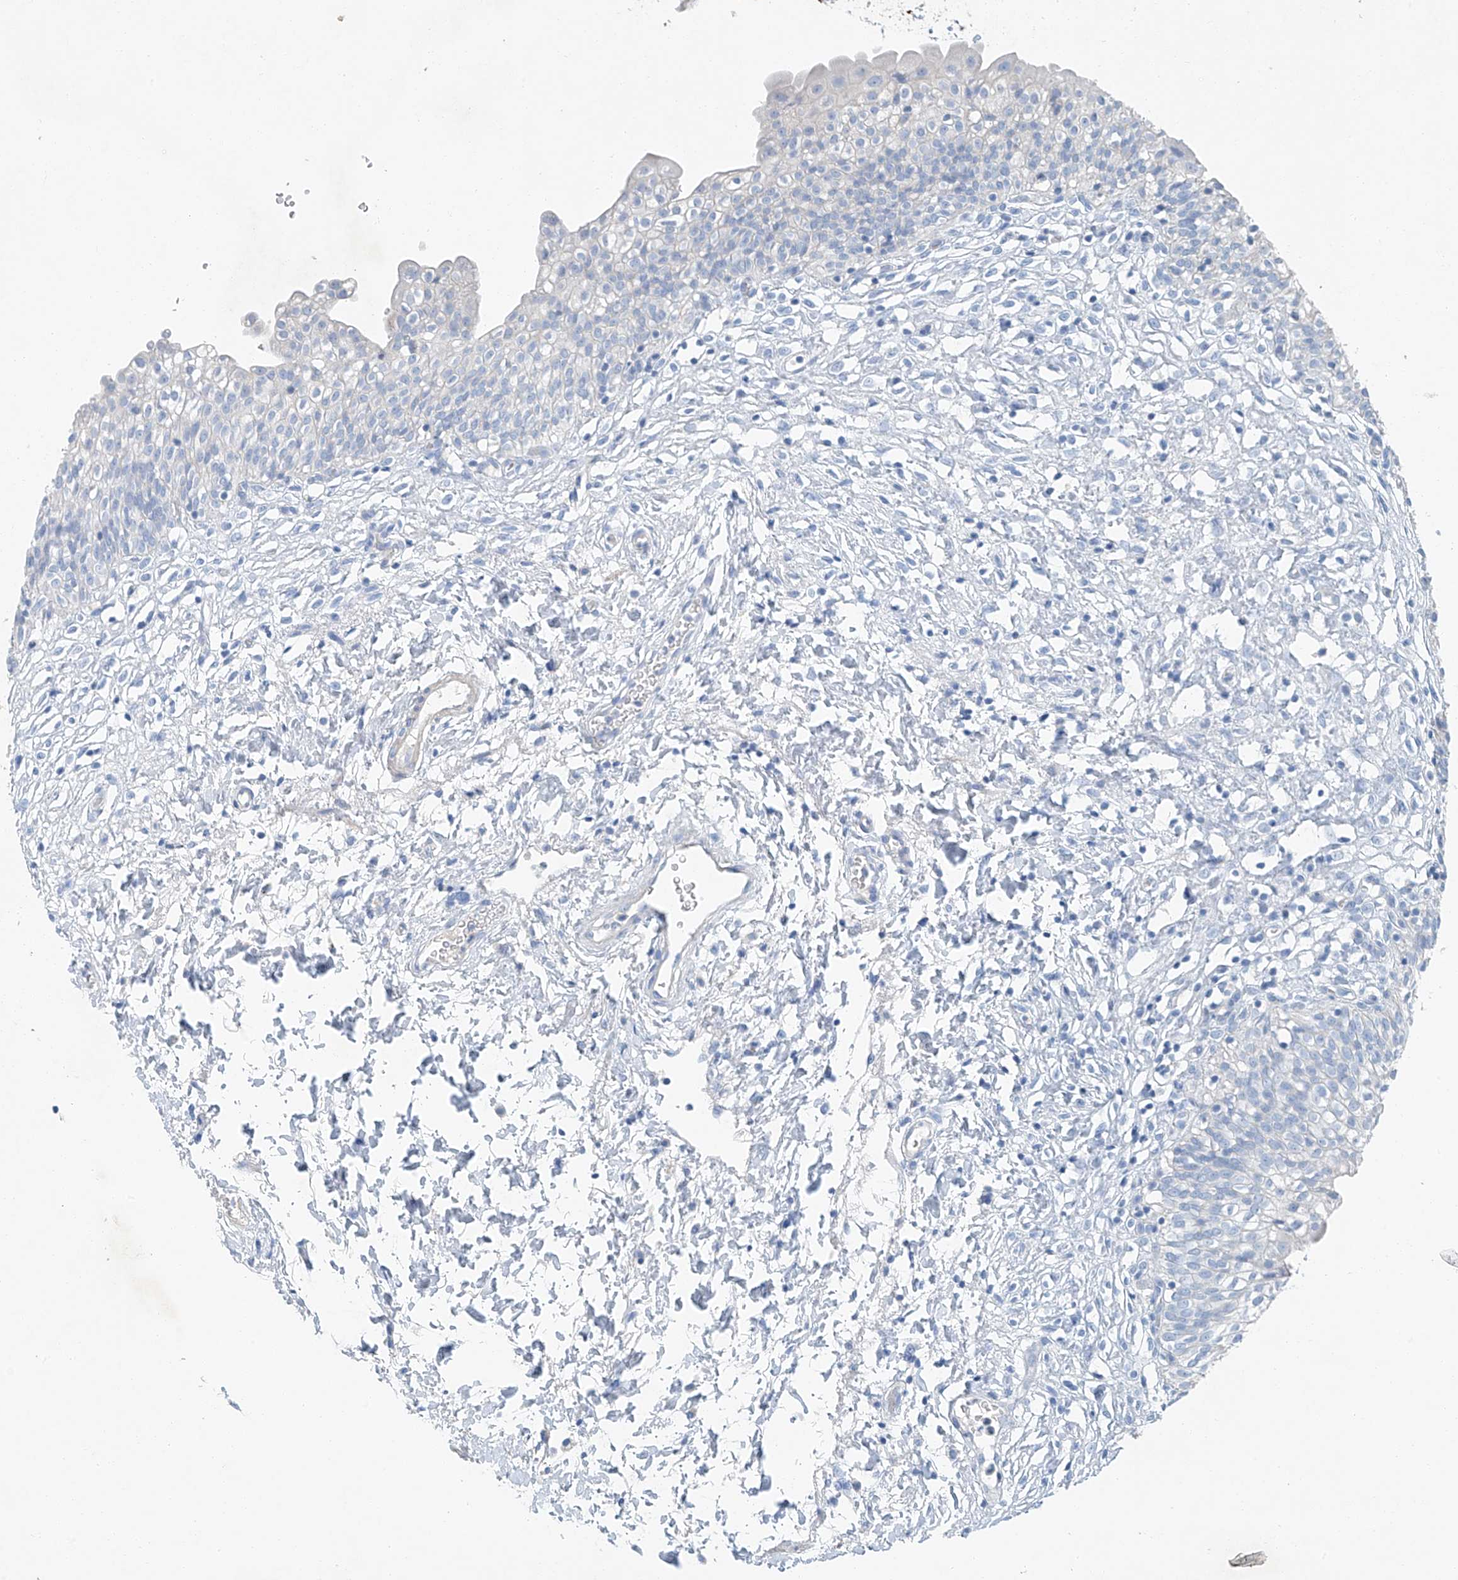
{"staining": {"intensity": "negative", "quantity": "none", "location": "none"}, "tissue": "urinary bladder", "cell_type": "Urothelial cells", "image_type": "normal", "snomed": [{"axis": "morphology", "description": "Normal tissue, NOS"}, {"axis": "topography", "description": "Urinary bladder"}], "caption": "IHC histopathology image of unremarkable urinary bladder stained for a protein (brown), which displays no staining in urothelial cells. (DAB immunohistochemistry with hematoxylin counter stain).", "gene": "C1orf87", "patient": {"sex": "male", "age": 55}}